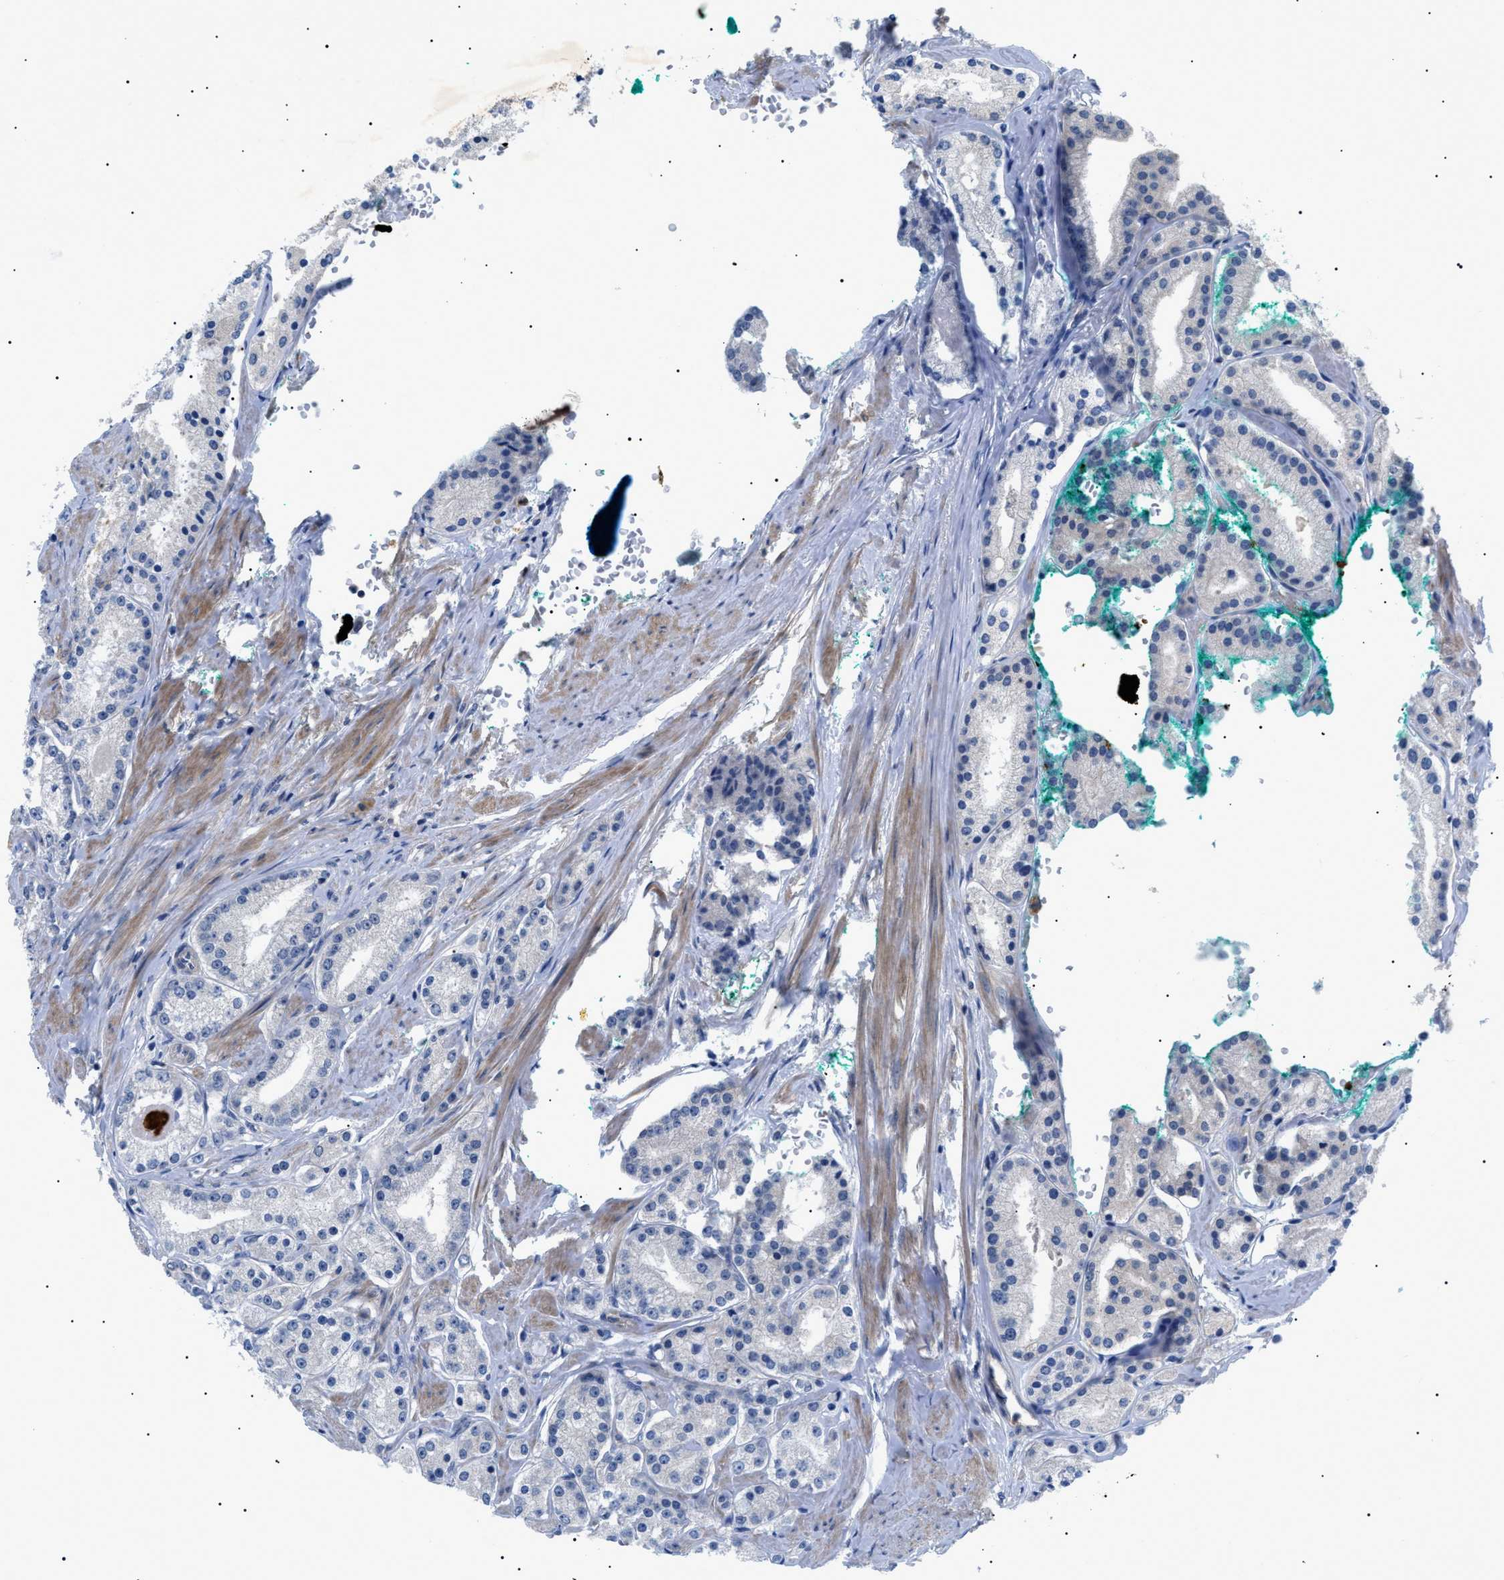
{"staining": {"intensity": "negative", "quantity": "none", "location": "none"}, "tissue": "prostate cancer", "cell_type": "Tumor cells", "image_type": "cancer", "snomed": [{"axis": "morphology", "description": "Adenocarcinoma, Low grade"}, {"axis": "topography", "description": "Prostate"}], "caption": "IHC of human low-grade adenocarcinoma (prostate) demonstrates no staining in tumor cells.", "gene": "RIPK1", "patient": {"sex": "male", "age": 63}}